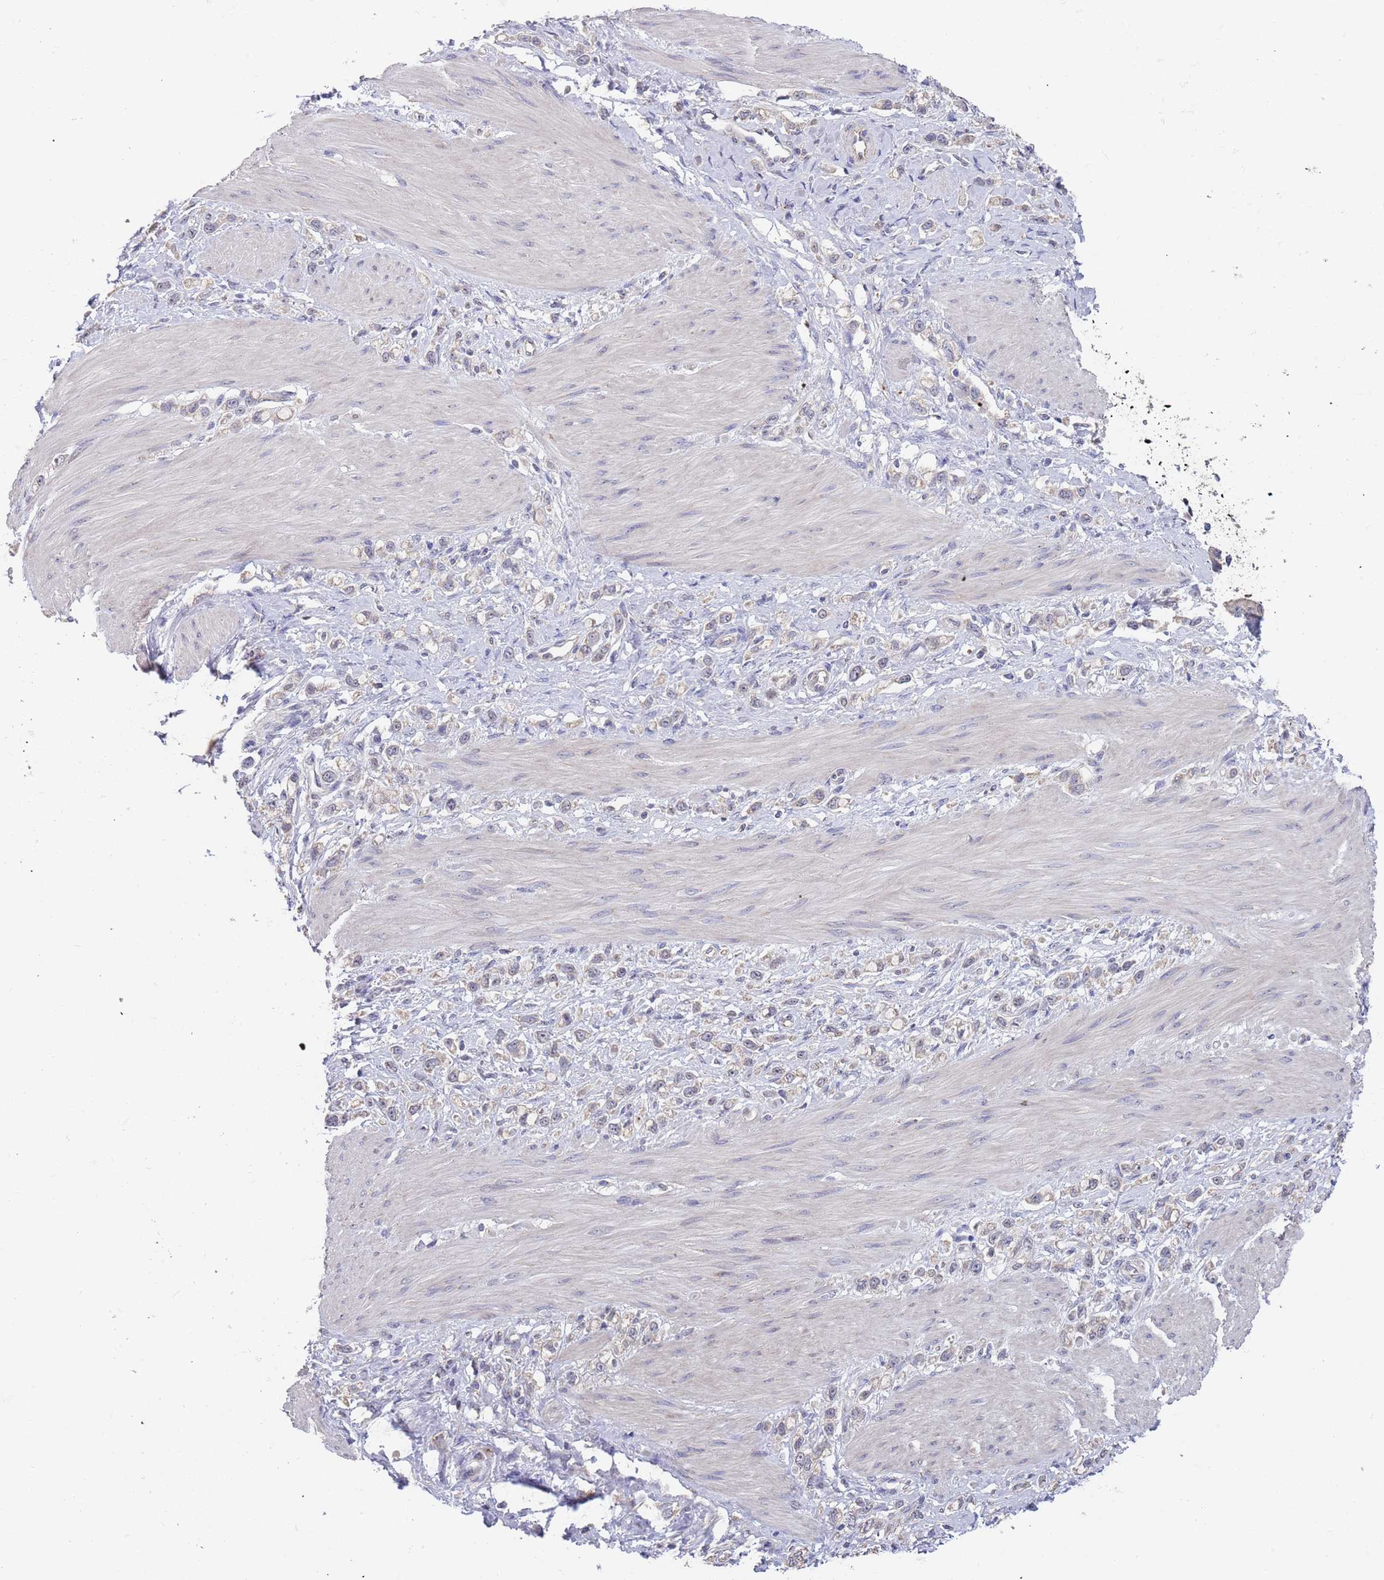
{"staining": {"intensity": "negative", "quantity": "none", "location": "none"}, "tissue": "stomach cancer", "cell_type": "Tumor cells", "image_type": "cancer", "snomed": [{"axis": "morphology", "description": "Adenocarcinoma, NOS"}, {"axis": "topography", "description": "Stomach"}], "caption": "Tumor cells are negative for brown protein staining in adenocarcinoma (stomach). (DAB (3,3'-diaminobenzidine) immunohistochemistry, high magnification).", "gene": "TMEM64", "patient": {"sex": "female", "age": 65}}